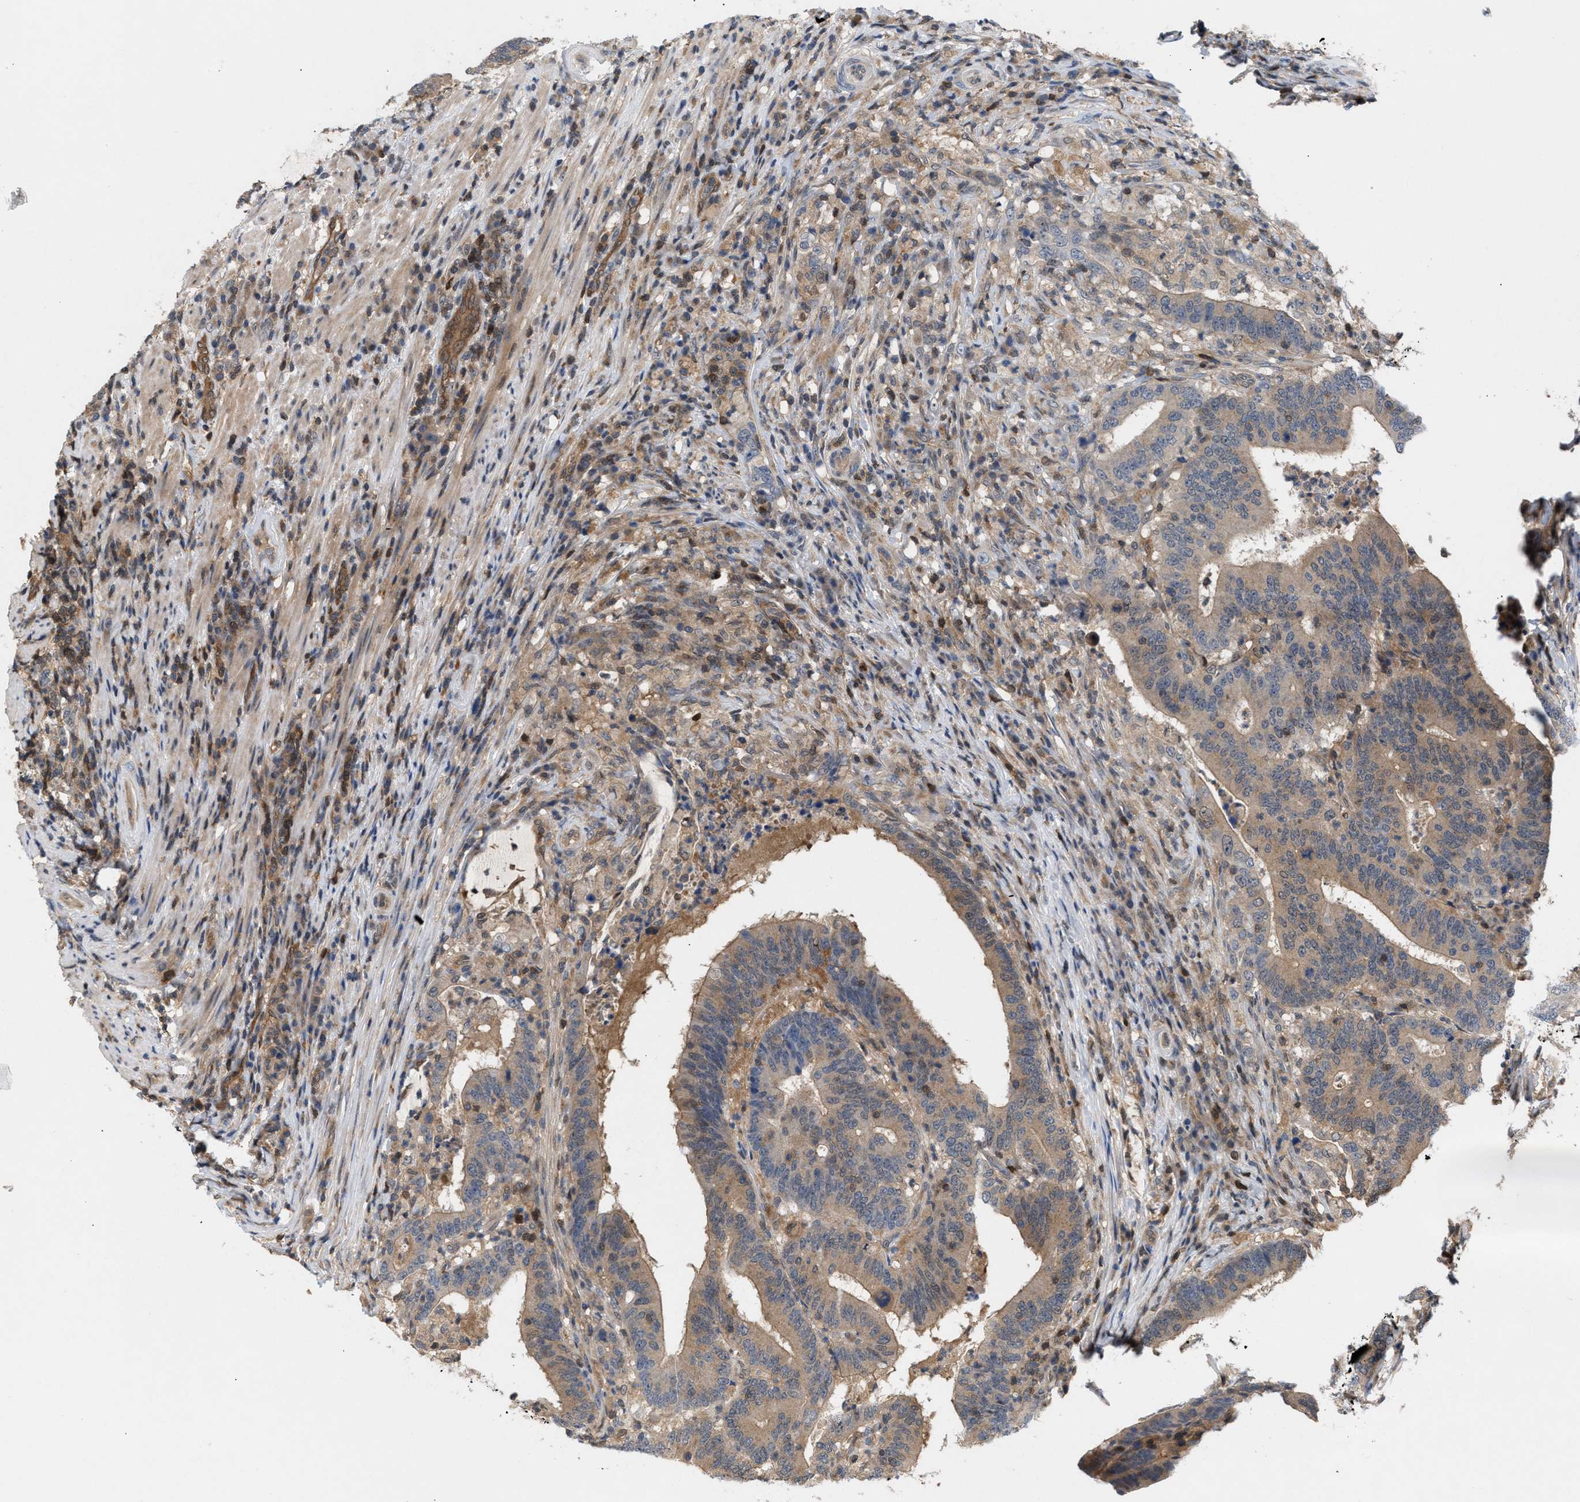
{"staining": {"intensity": "weak", "quantity": ">75%", "location": "cytoplasmic/membranous"}, "tissue": "colorectal cancer", "cell_type": "Tumor cells", "image_type": "cancer", "snomed": [{"axis": "morphology", "description": "Adenocarcinoma, NOS"}, {"axis": "topography", "description": "Colon"}], "caption": "The image reveals immunohistochemical staining of colorectal cancer. There is weak cytoplasmic/membranous expression is appreciated in about >75% of tumor cells.", "gene": "GLOD4", "patient": {"sex": "female", "age": 66}}